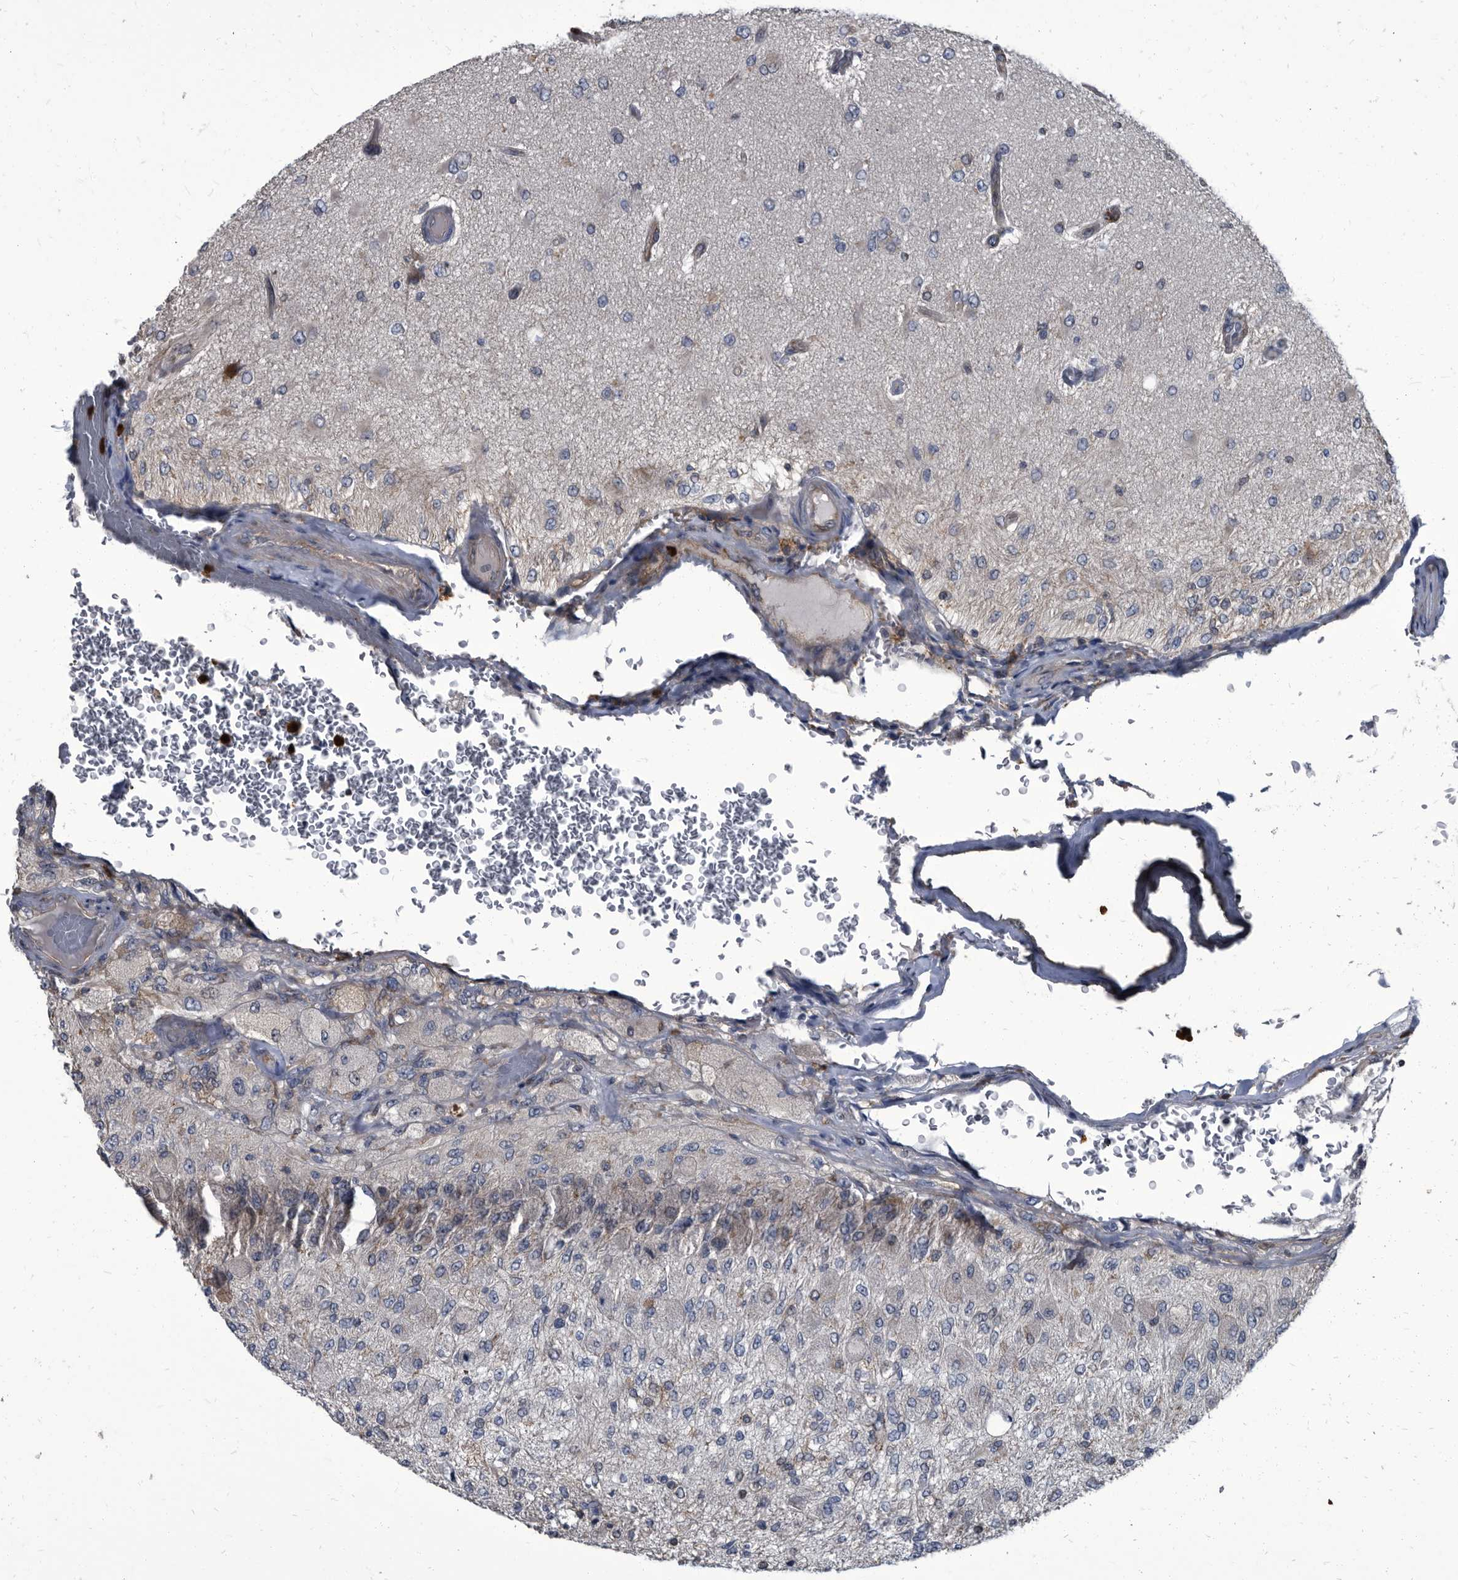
{"staining": {"intensity": "negative", "quantity": "none", "location": "none"}, "tissue": "glioma", "cell_type": "Tumor cells", "image_type": "cancer", "snomed": [{"axis": "morphology", "description": "Normal tissue, NOS"}, {"axis": "morphology", "description": "Glioma, malignant, High grade"}, {"axis": "topography", "description": "Cerebral cortex"}], "caption": "Immunohistochemical staining of malignant glioma (high-grade) exhibits no significant positivity in tumor cells.", "gene": "CDV3", "patient": {"sex": "male", "age": 77}}